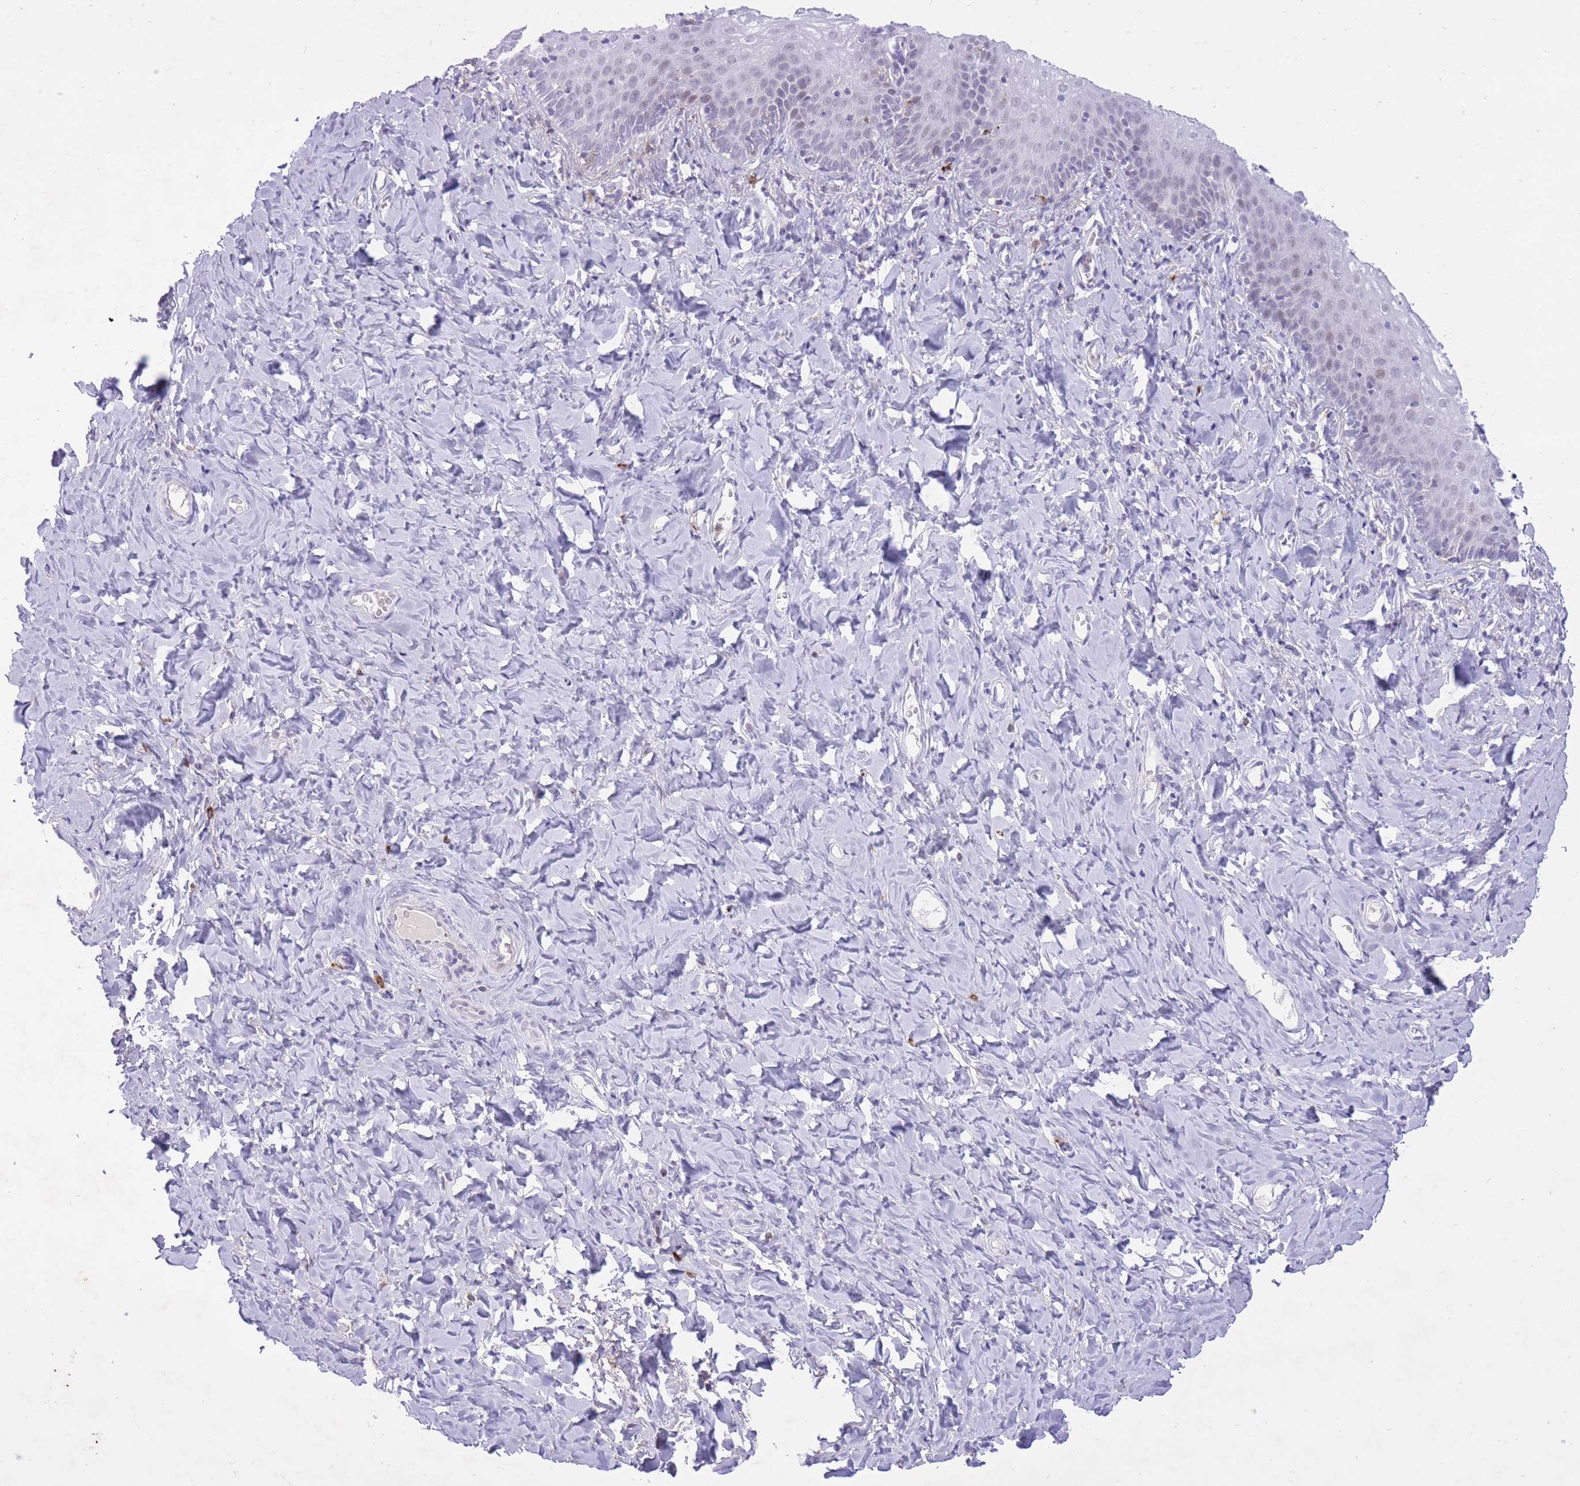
{"staining": {"intensity": "negative", "quantity": "none", "location": "none"}, "tissue": "vagina", "cell_type": "Squamous epithelial cells", "image_type": "normal", "snomed": [{"axis": "morphology", "description": "Normal tissue, NOS"}, {"axis": "topography", "description": "Vagina"}], "caption": "A high-resolution micrograph shows immunohistochemistry staining of normal vagina, which displays no significant expression in squamous epithelial cells.", "gene": "MEIS3", "patient": {"sex": "female", "age": 60}}